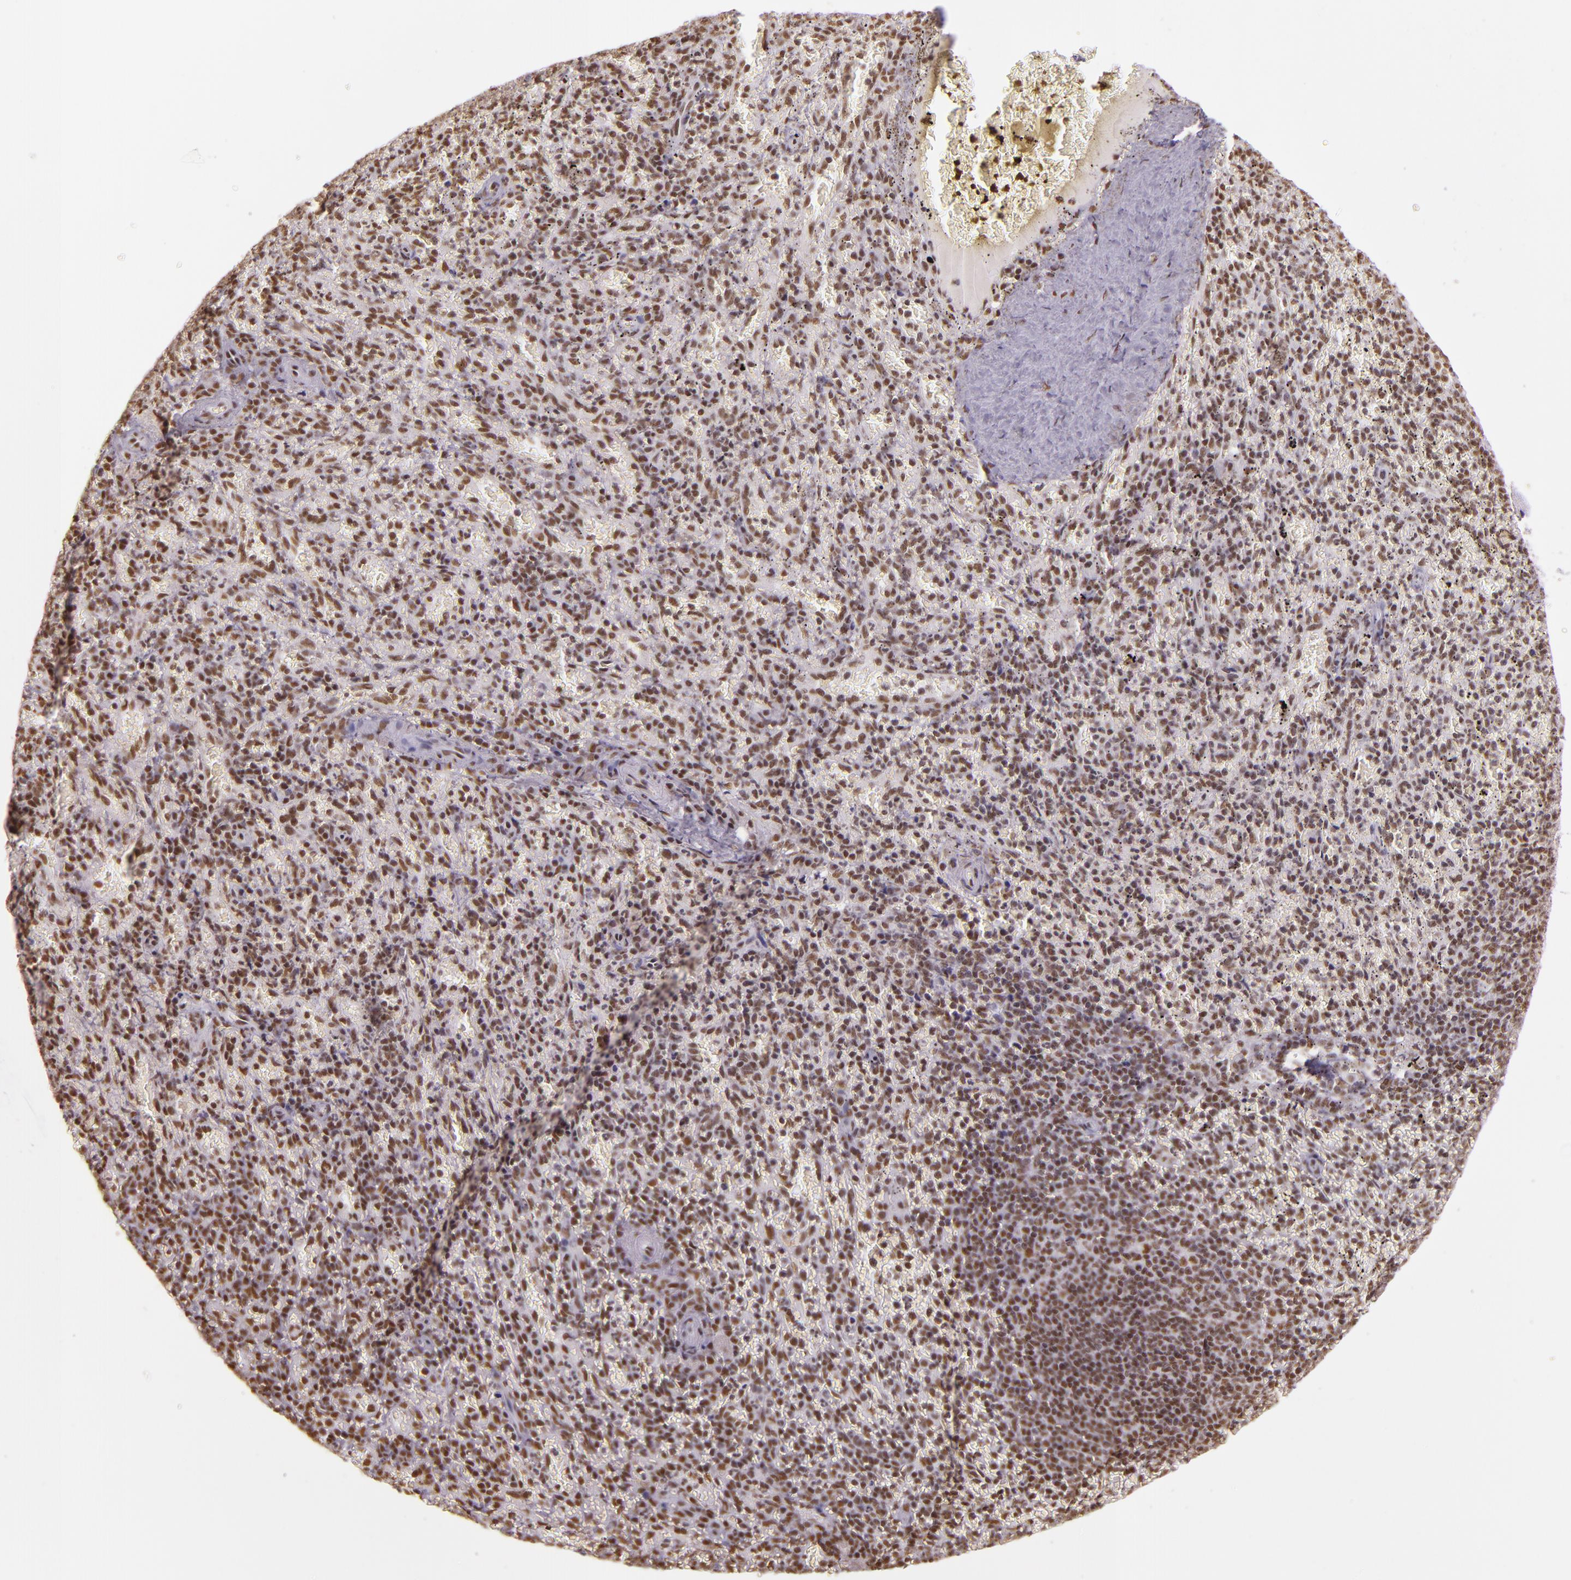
{"staining": {"intensity": "moderate", "quantity": ">75%", "location": "nuclear"}, "tissue": "spleen", "cell_type": "Cells in red pulp", "image_type": "normal", "snomed": [{"axis": "morphology", "description": "Normal tissue, NOS"}, {"axis": "topography", "description": "Spleen"}], "caption": "Immunohistochemical staining of normal spleen reveals >75% levels of moderate nuclear protein staining in about >75% of cells in red pulp. The staining was performed using DAB, with brown indicating positive protein expression. Nuclei are stained blue with hematoxylin.", "gene": "USF1", "patient": {"sex": "female", "age": 50}}